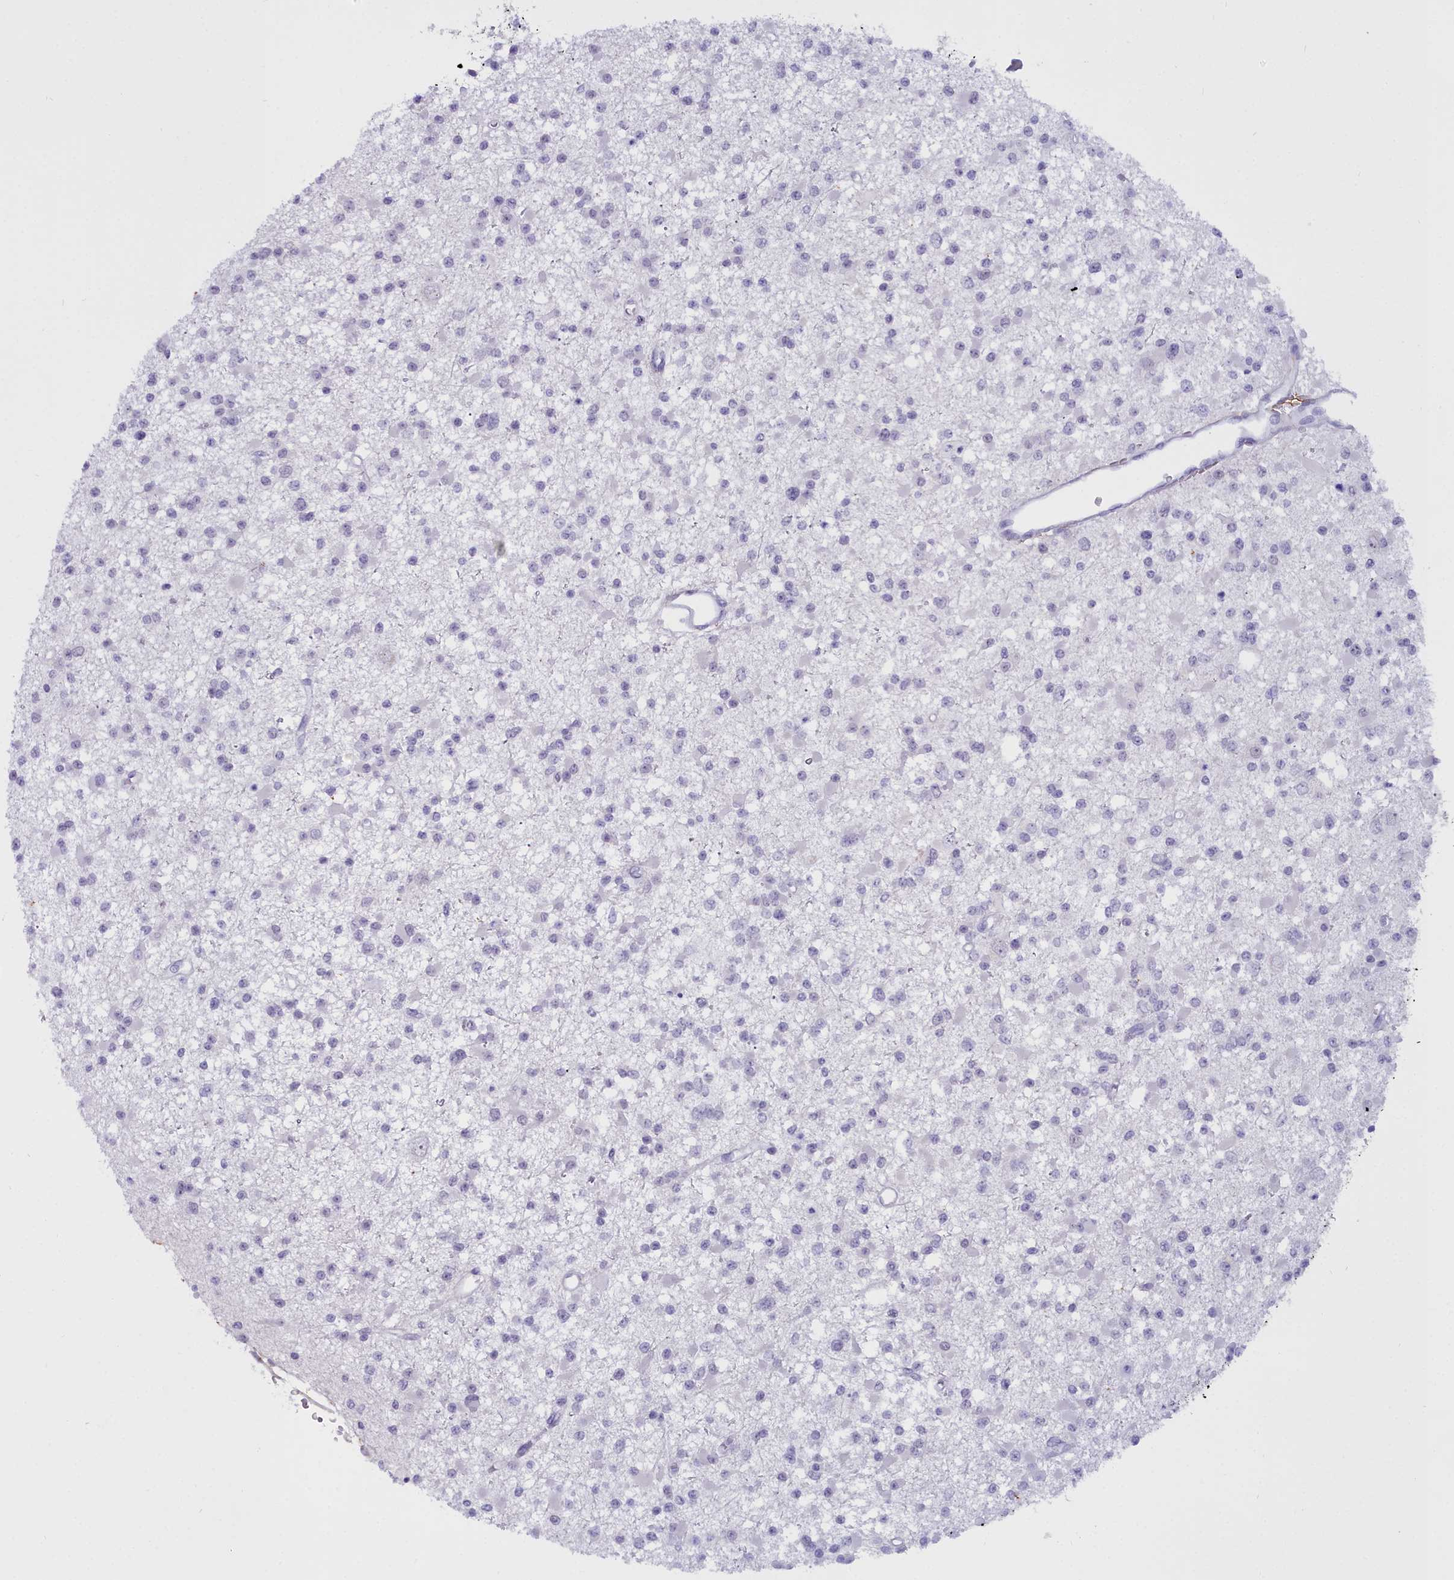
{"staining": {"intensity": "negative", "quantity": "none", "location": "none"}, "tissue": "glioma", "cell_type": "Tumor cells", "image_type": "cancer", "snomed": [{"axis": "morphology", "description": "Glioma, malignant, Low grade"}, {"axis": "topography", "description": "Brain"}], "caption": "This is an IHC micrograph of human glioma. There is no positivity in tumor cells.", "gene": "OSTN", "patient": {"sex": "female", "age": 22}}